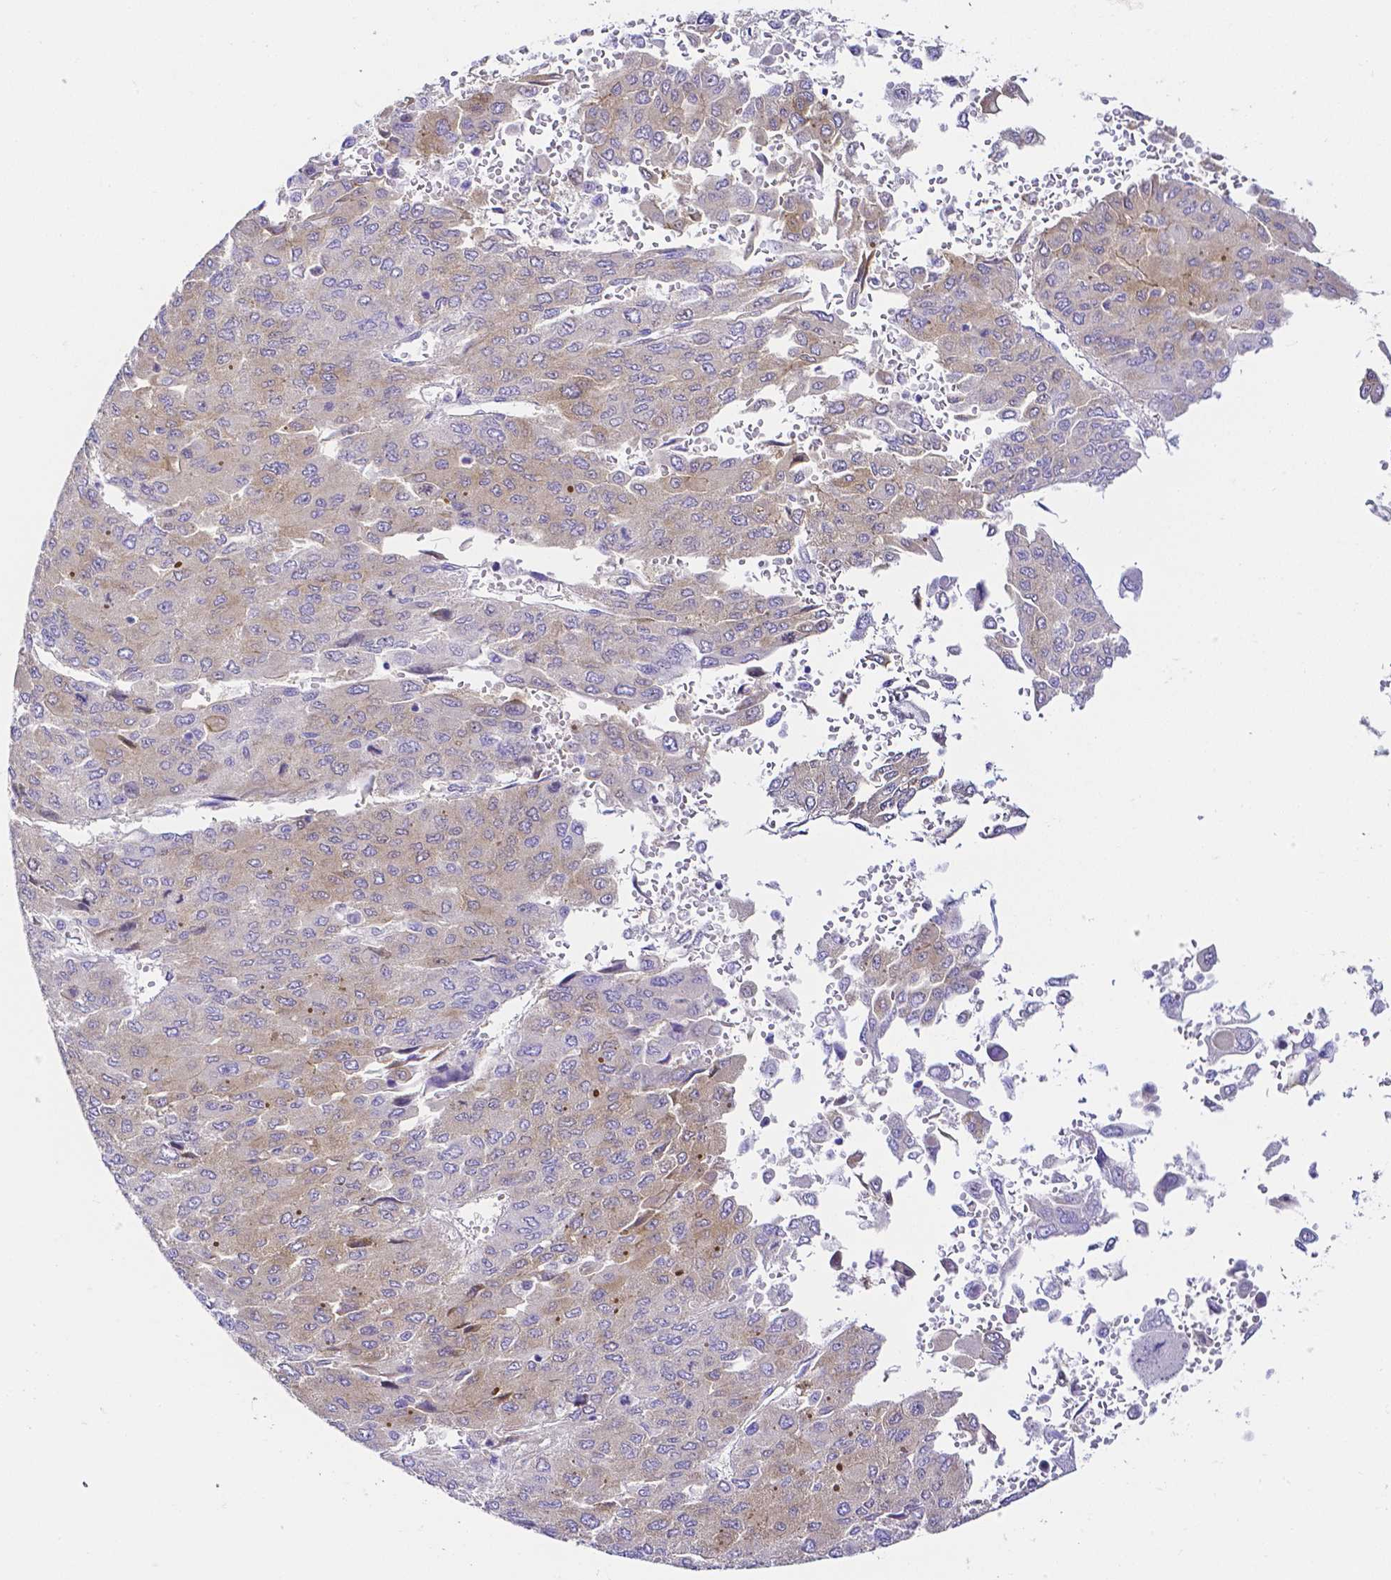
{"staining": {"intensity": "weak", "quantity": "25%-75%", "location": "cytoplasmic/membranous"}, "tissue": "liver cancer", "cell_type": "Tumor cells", "image_type": "cancer", "snomed": [{"axis": "morphology", "description": "Carcinoma, Hepatocellular, NOS"}, {"axis": "topography", "description": "Liver"}], "caption": "About 25%-75% of tumor cells in hepatocellular carcinoma (liver) reveal weak cytoplasmic/membranous protein staining as visualized by brown immunohistochemical staining.", "gene": "PKP3", "patient": {"sex": "female", "age": 41}}